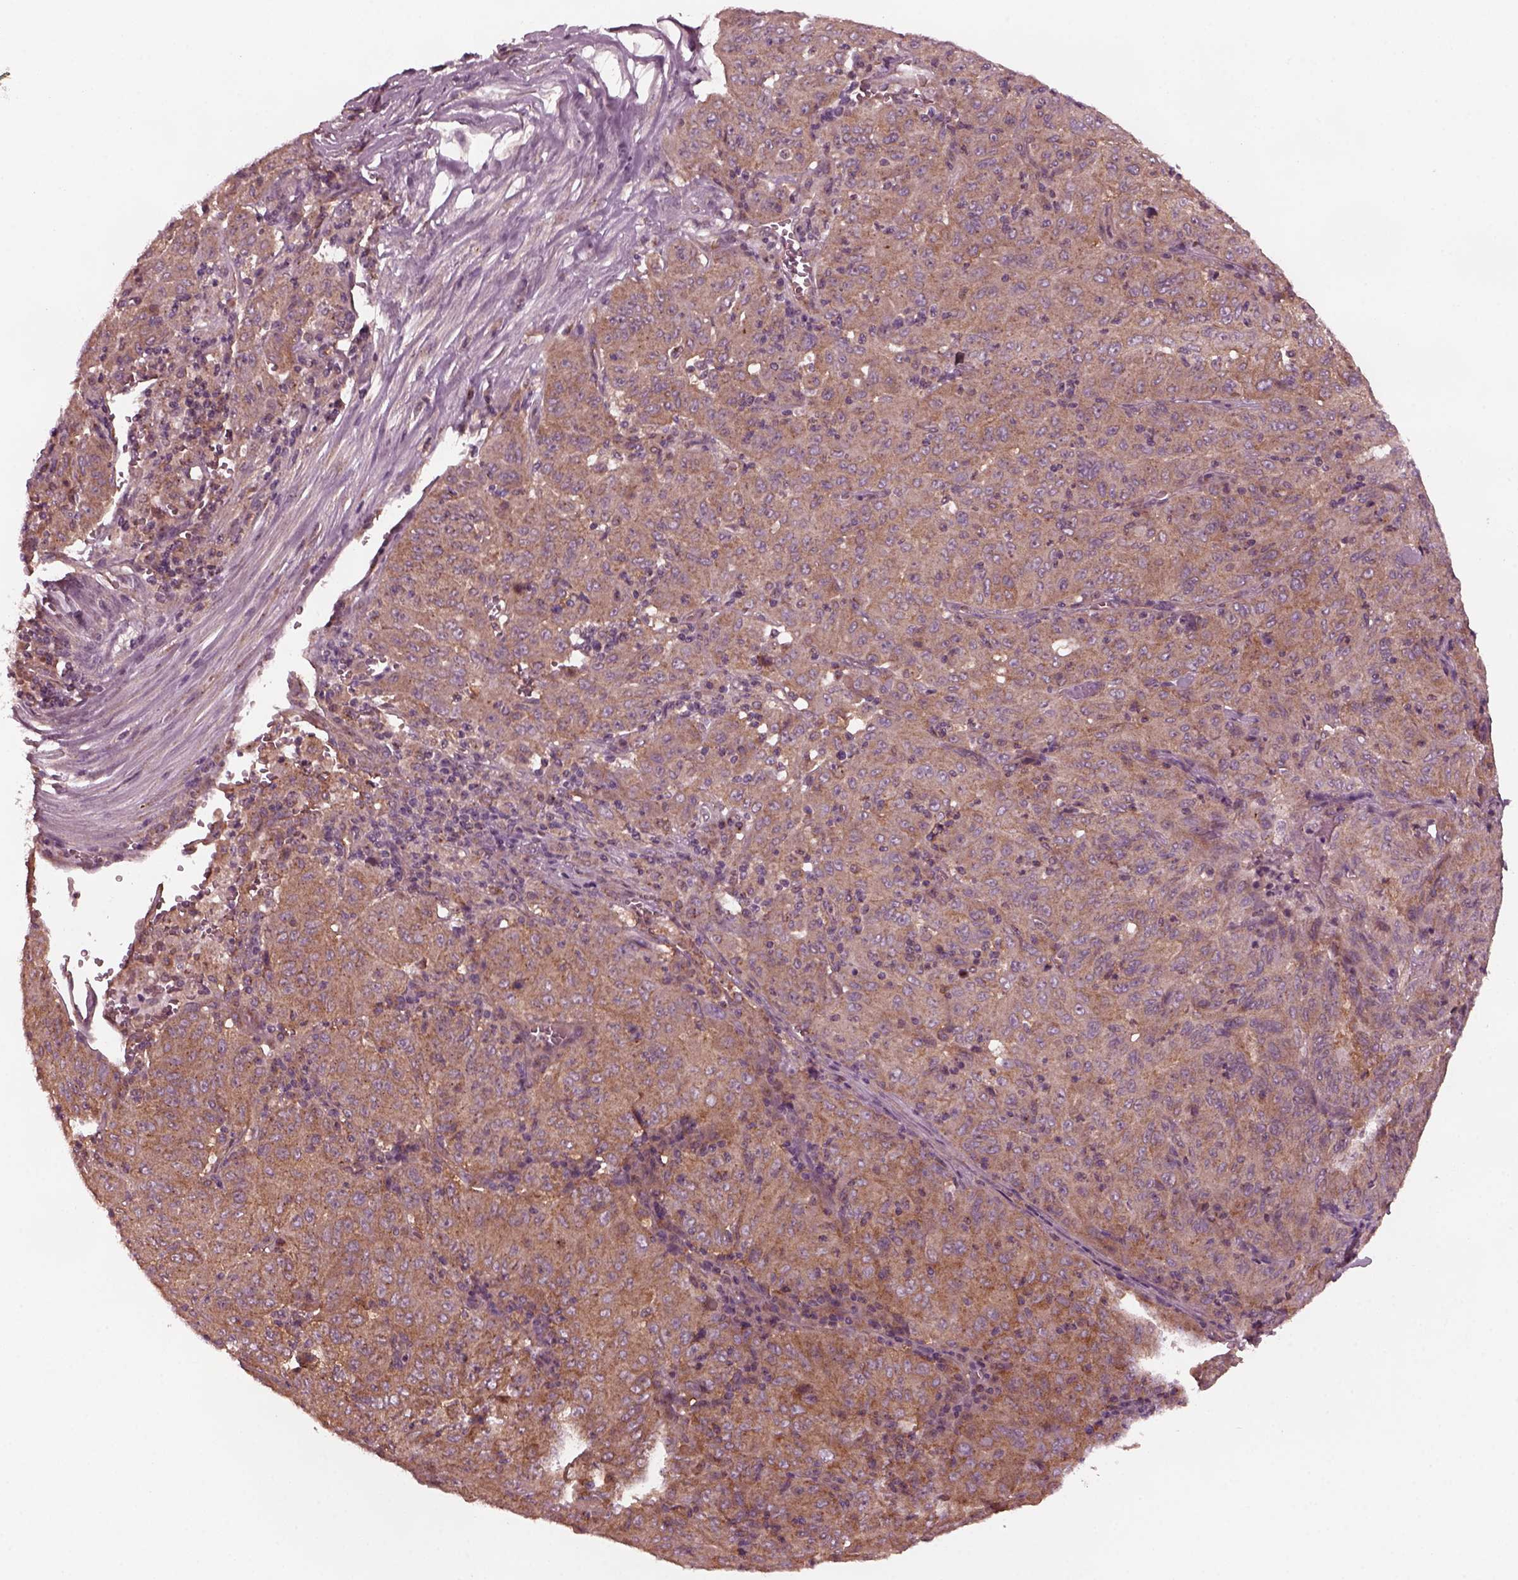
{"staining": {"intensity": "moderate", "quantity": ">75%", "location": "cytoplasmic/membranous"}, "tissue": "pancreatic cancer", "cell_type": "Tumor cells", "image_type": "cancer", "snomed": [{"axis": "morphology", "description": "Adenocarcinoma, NOS"}, {"axis": "topography", "description": "Pancreas"}], "caption": "Moderate cytoplasmic/membranous staining for a protein is present in about >75% of tumor cells of adenocarcinoma (pancreatic) using IHC.", "gene": "TUBG1", "patient": {"sex": "male", "age": 63}}